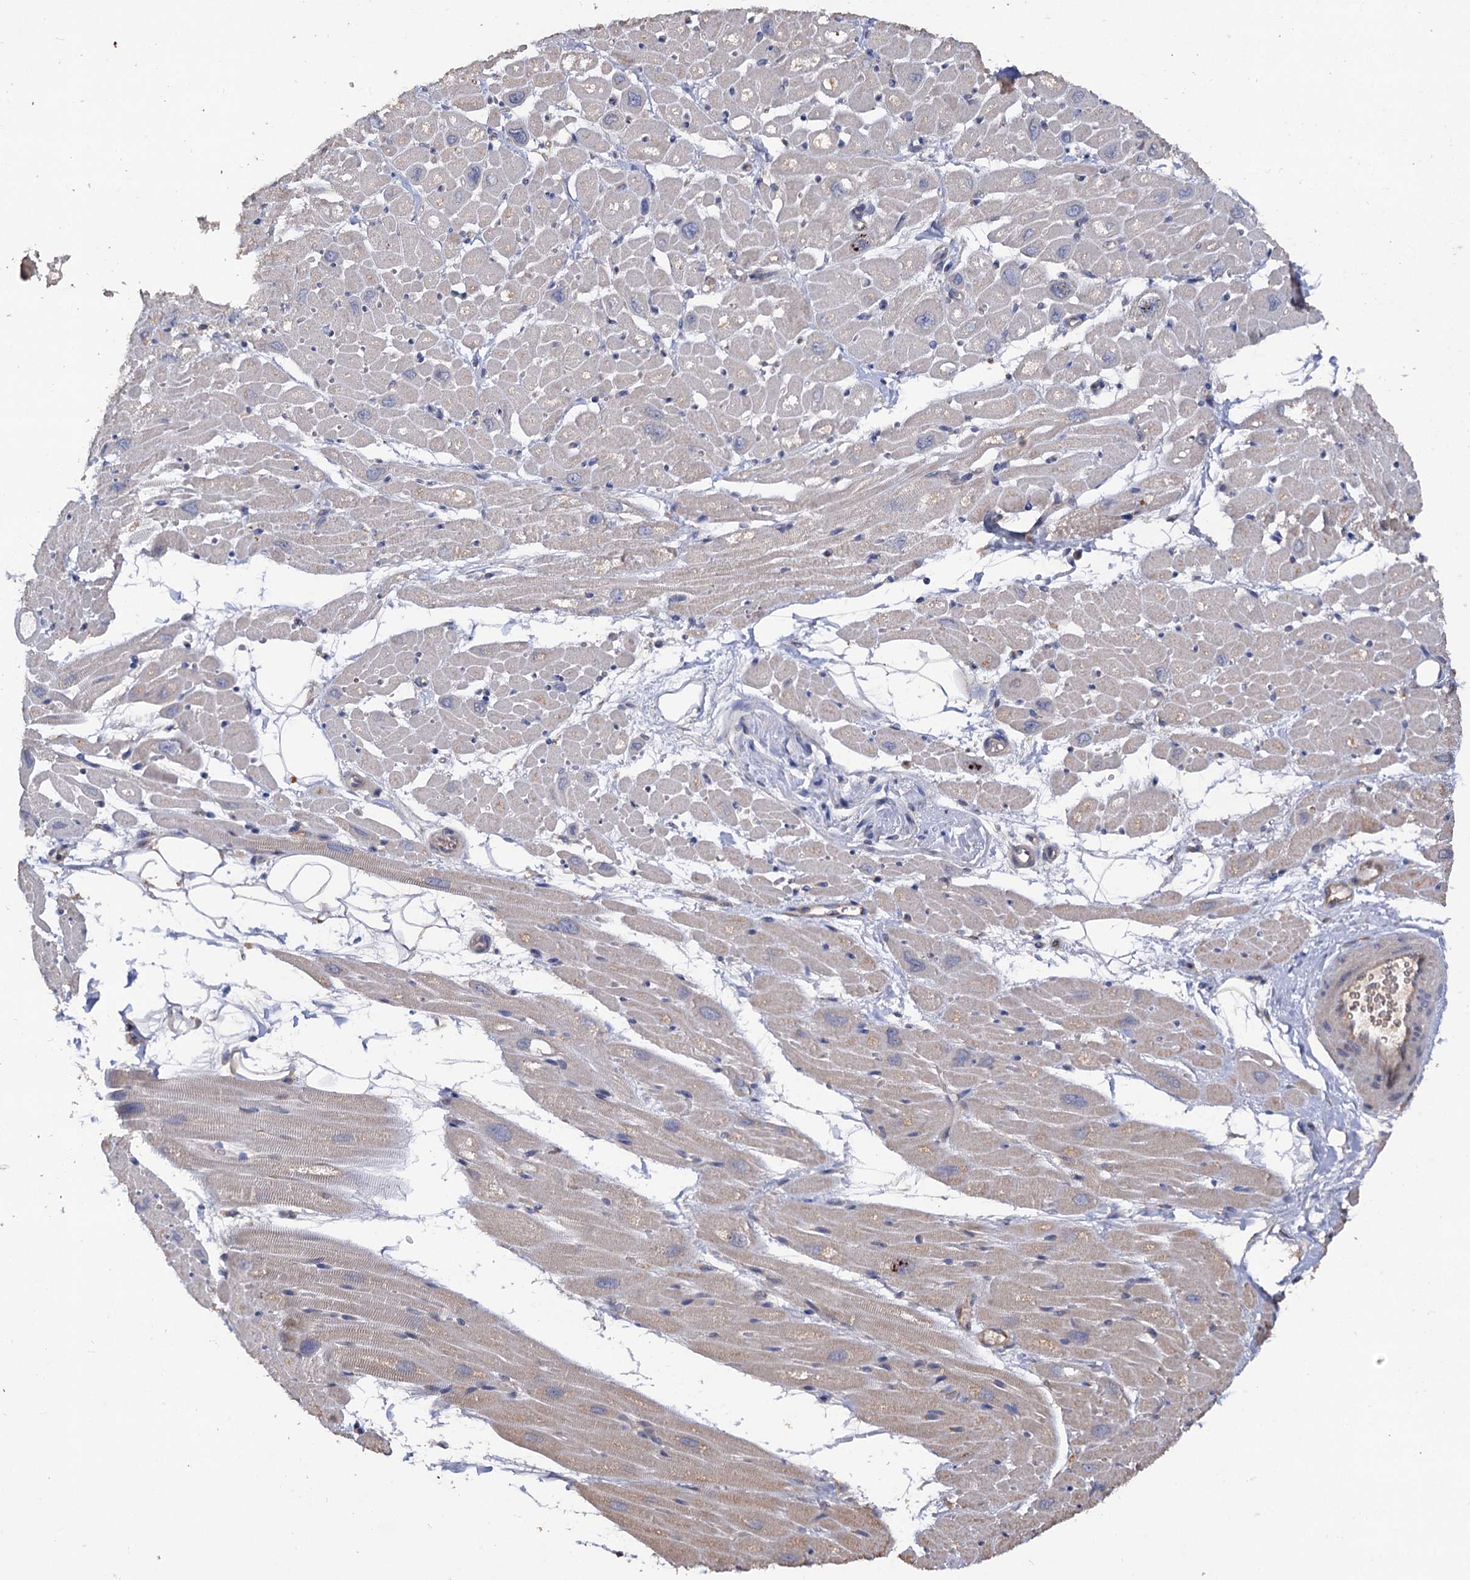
{"staining": {"intensity": "weak", "quantity": "25%-75%", "location": "cytoplasmic/membranous"}, "tissue": "heart muscle", "cell_type": "Cardiomyocytes", "image_type": "normal", "snomed": [{"axis": "morphology", "description": "Normal tissue, NOS"}, {"axis": "topography", "description": "Heart"}], "caption": "Immunohistochemistry (IHC) micrograph of benign heart muscle: heart muscle stained using immunohistochemistry (IHC) shows low levels of weak protein expression localized specifically in the cytoplasmic/membranous of cardiomyocytes, appearing as a cytoplasmic/membranous brown color.", "gene": "NUDCD2", "patient": {"sex": "male", "age": 50}}